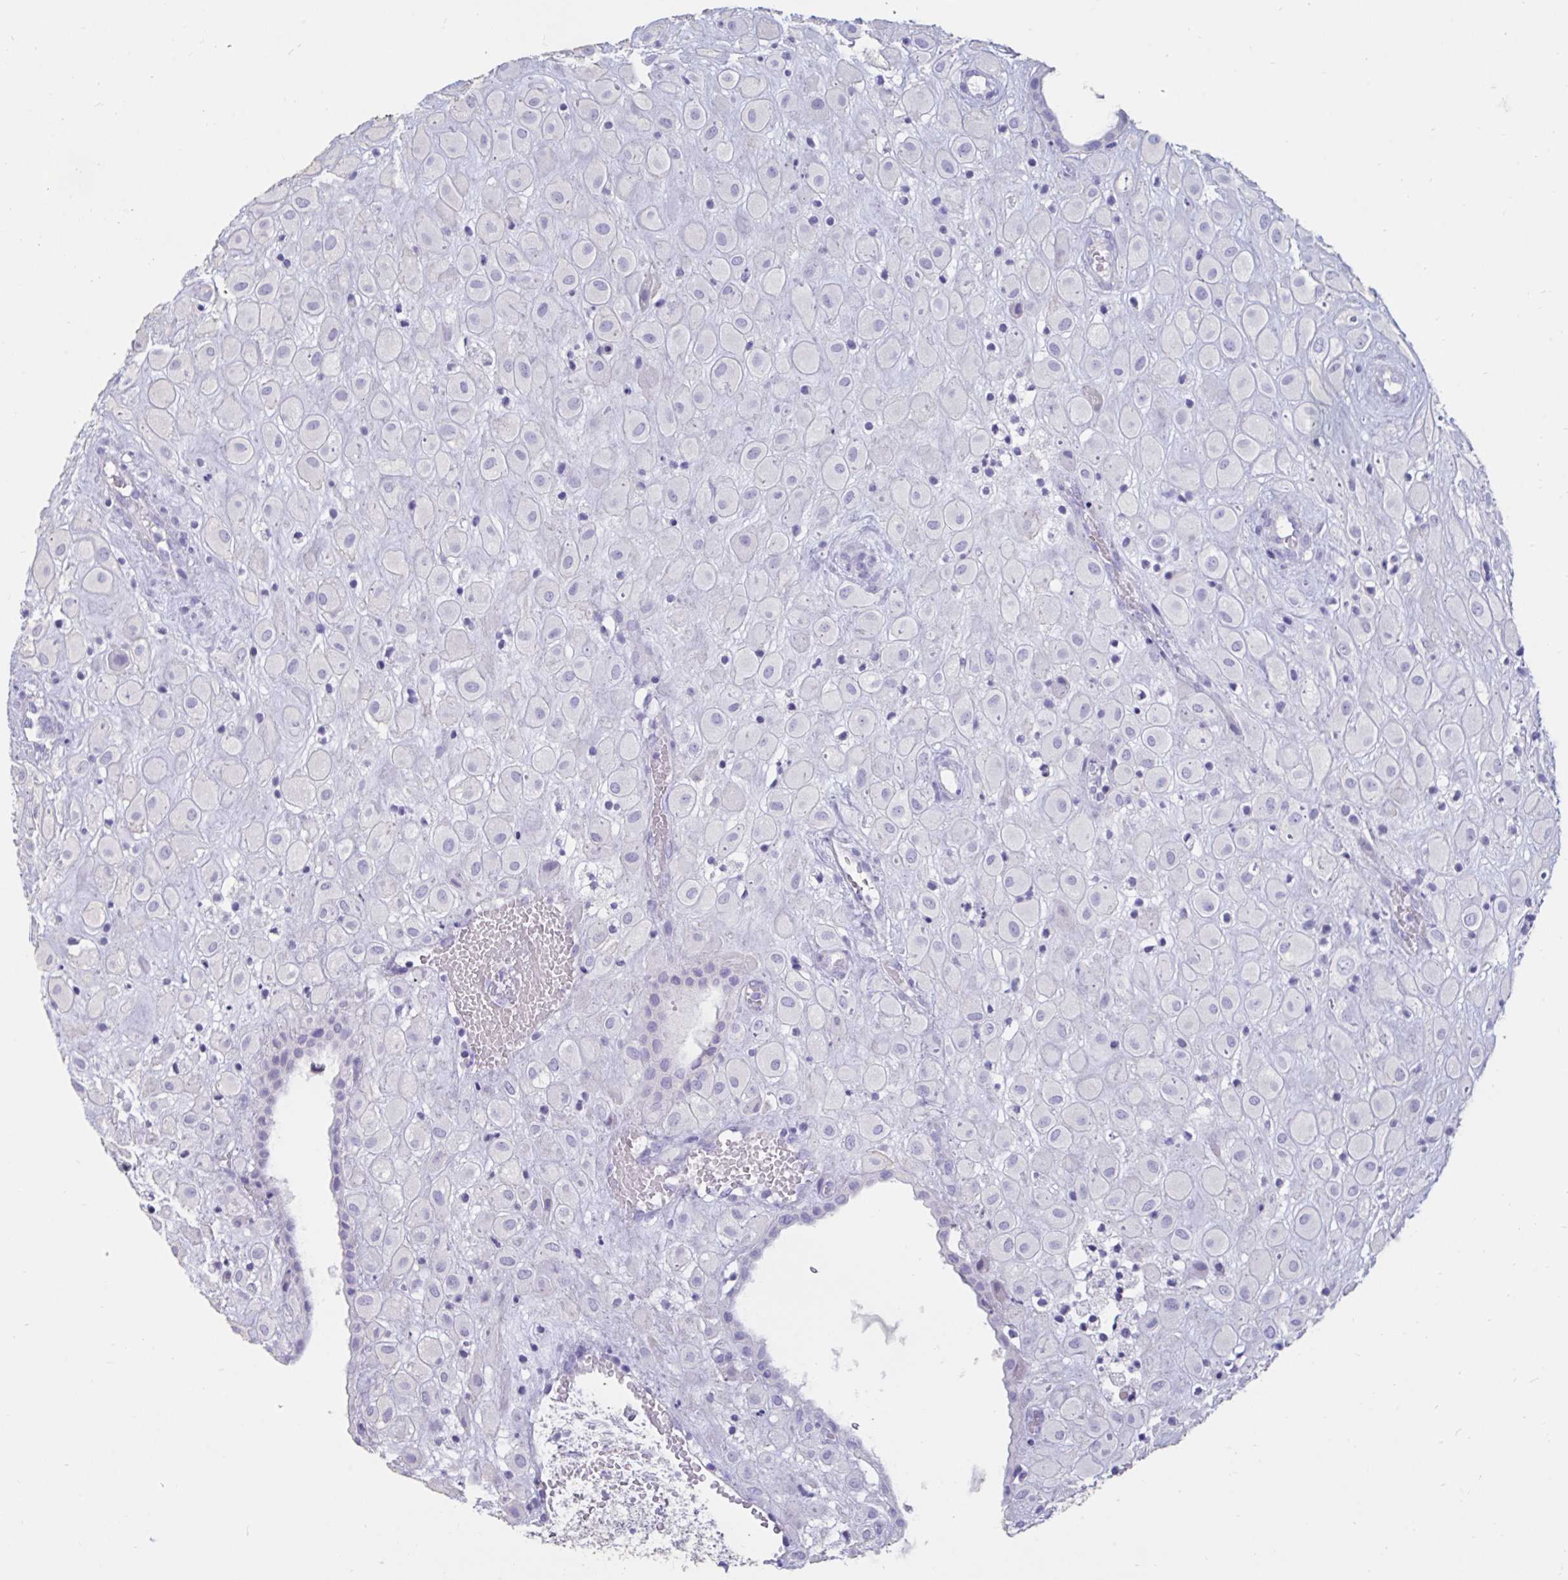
{"staining": {"intensity": "negative", "quantity": "none", "location": "none"}, "tissue": "placenta", "cell_type": "Decidual cells", "image_type": "normal", "snomed": [{"axis": "morphology", "description": "Normal tissue, NOS"}, {"axis": "topography", "description": "Placenta"}], "caption": "Normal placenta was stained to show a protein in brown. There is no significant positivity in decidual cells.", "gene": "TNNC1", "patient": {"sex": "female", "age": 24}}